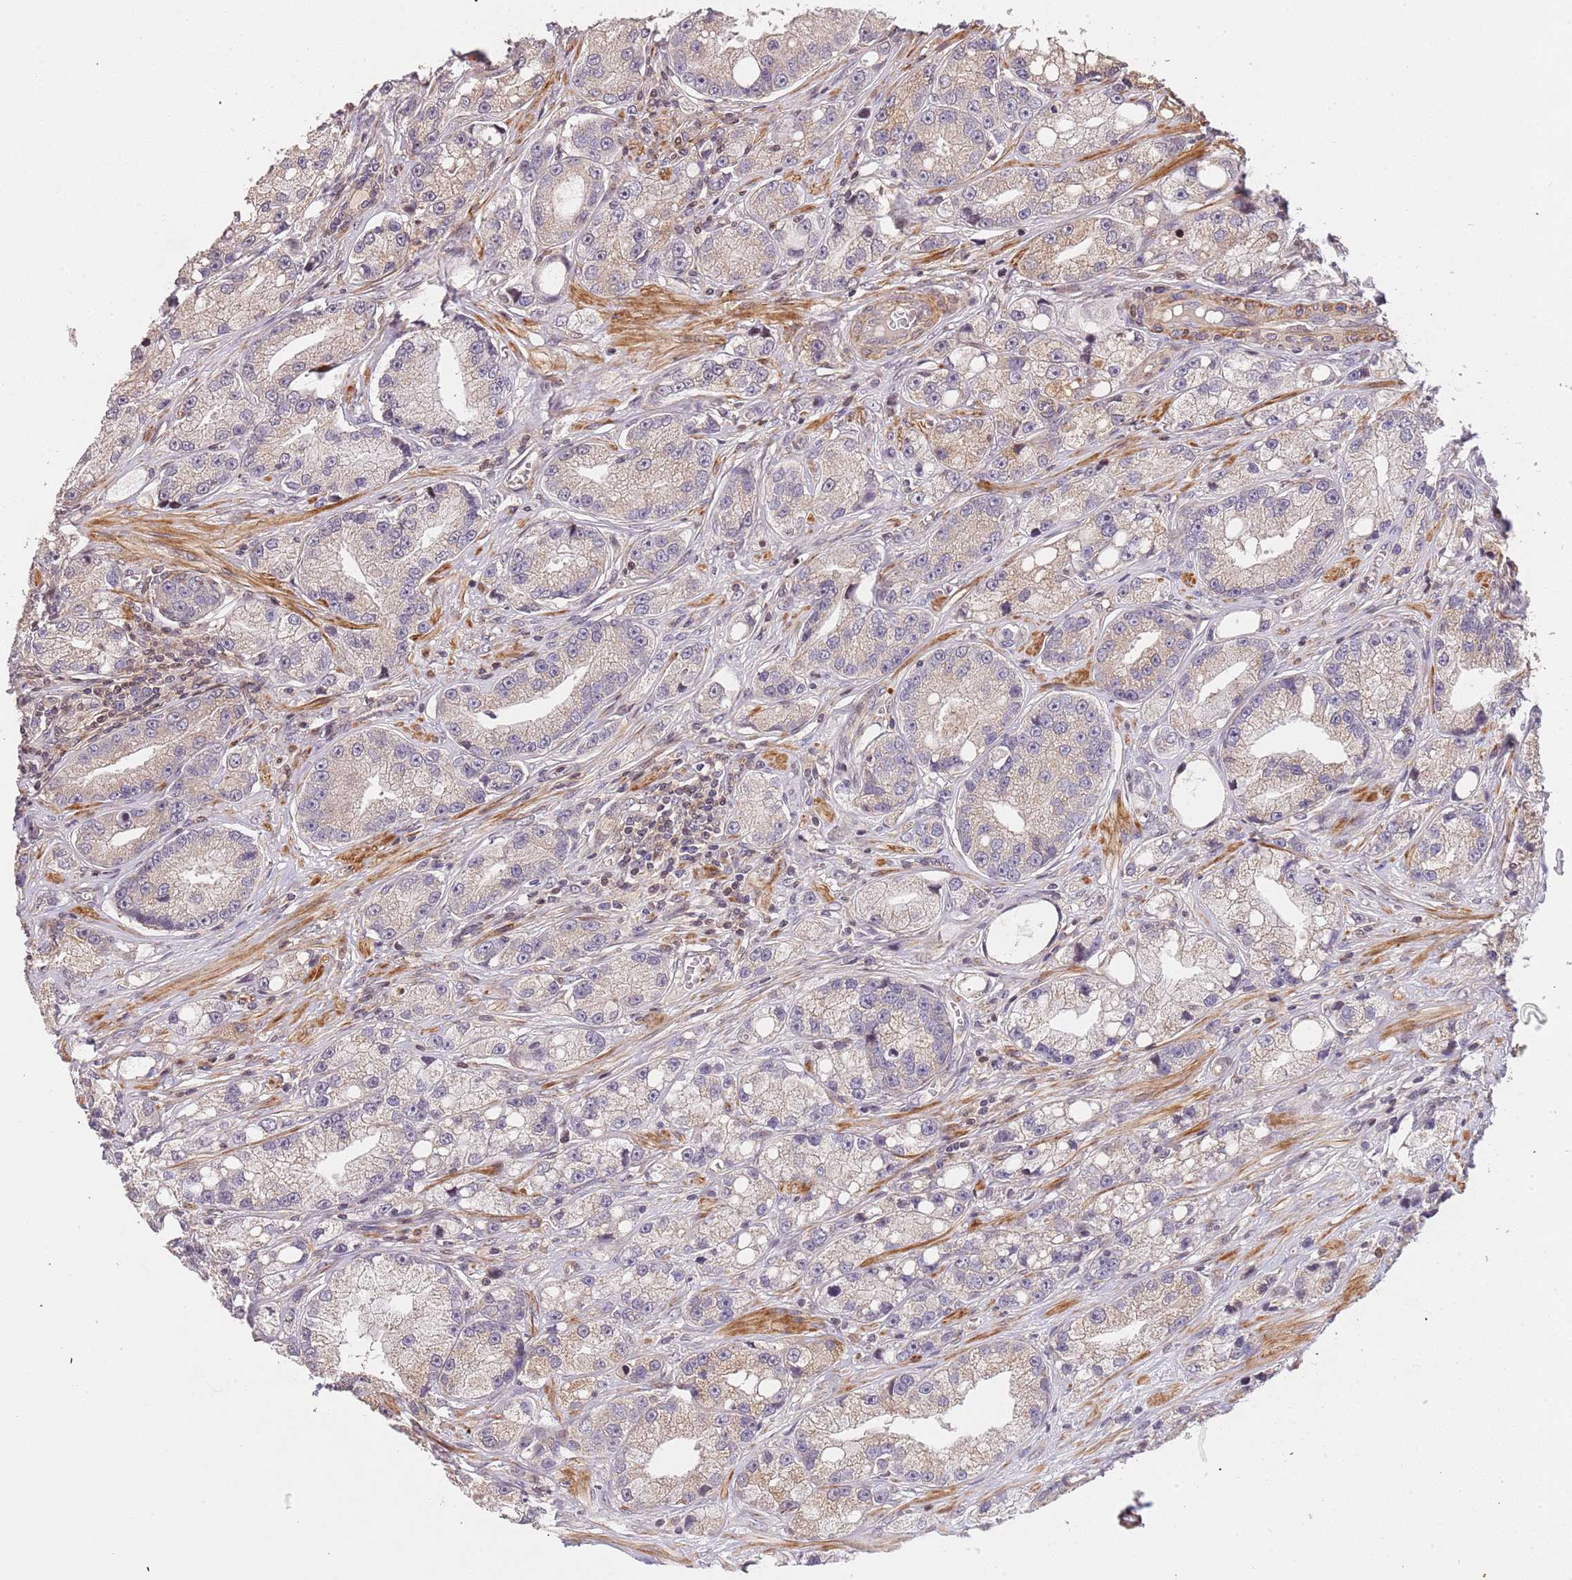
{"staining": {"intensity": "weak", "quantity": ">75%", "location": "cytoplasmic/membranous"}, "tissue": "prostate cancer", "cell_type": "Tumor cells", "image_type": "cancer", "snomed": [{"axis": "morphology", "description": "Adenocarcinoma, High grade"}, {"axis": "topography", "description": "Prostate"}], "caption": "Prostate cancer (adenocarcinoma (high-grade)) stained with immunohistochemistry reveals weak cytoplasmic/membranous expression in about >75% of tumor cells.", "gene": "SLC16A4", "patient": {"sex": "male", "age": 74}}